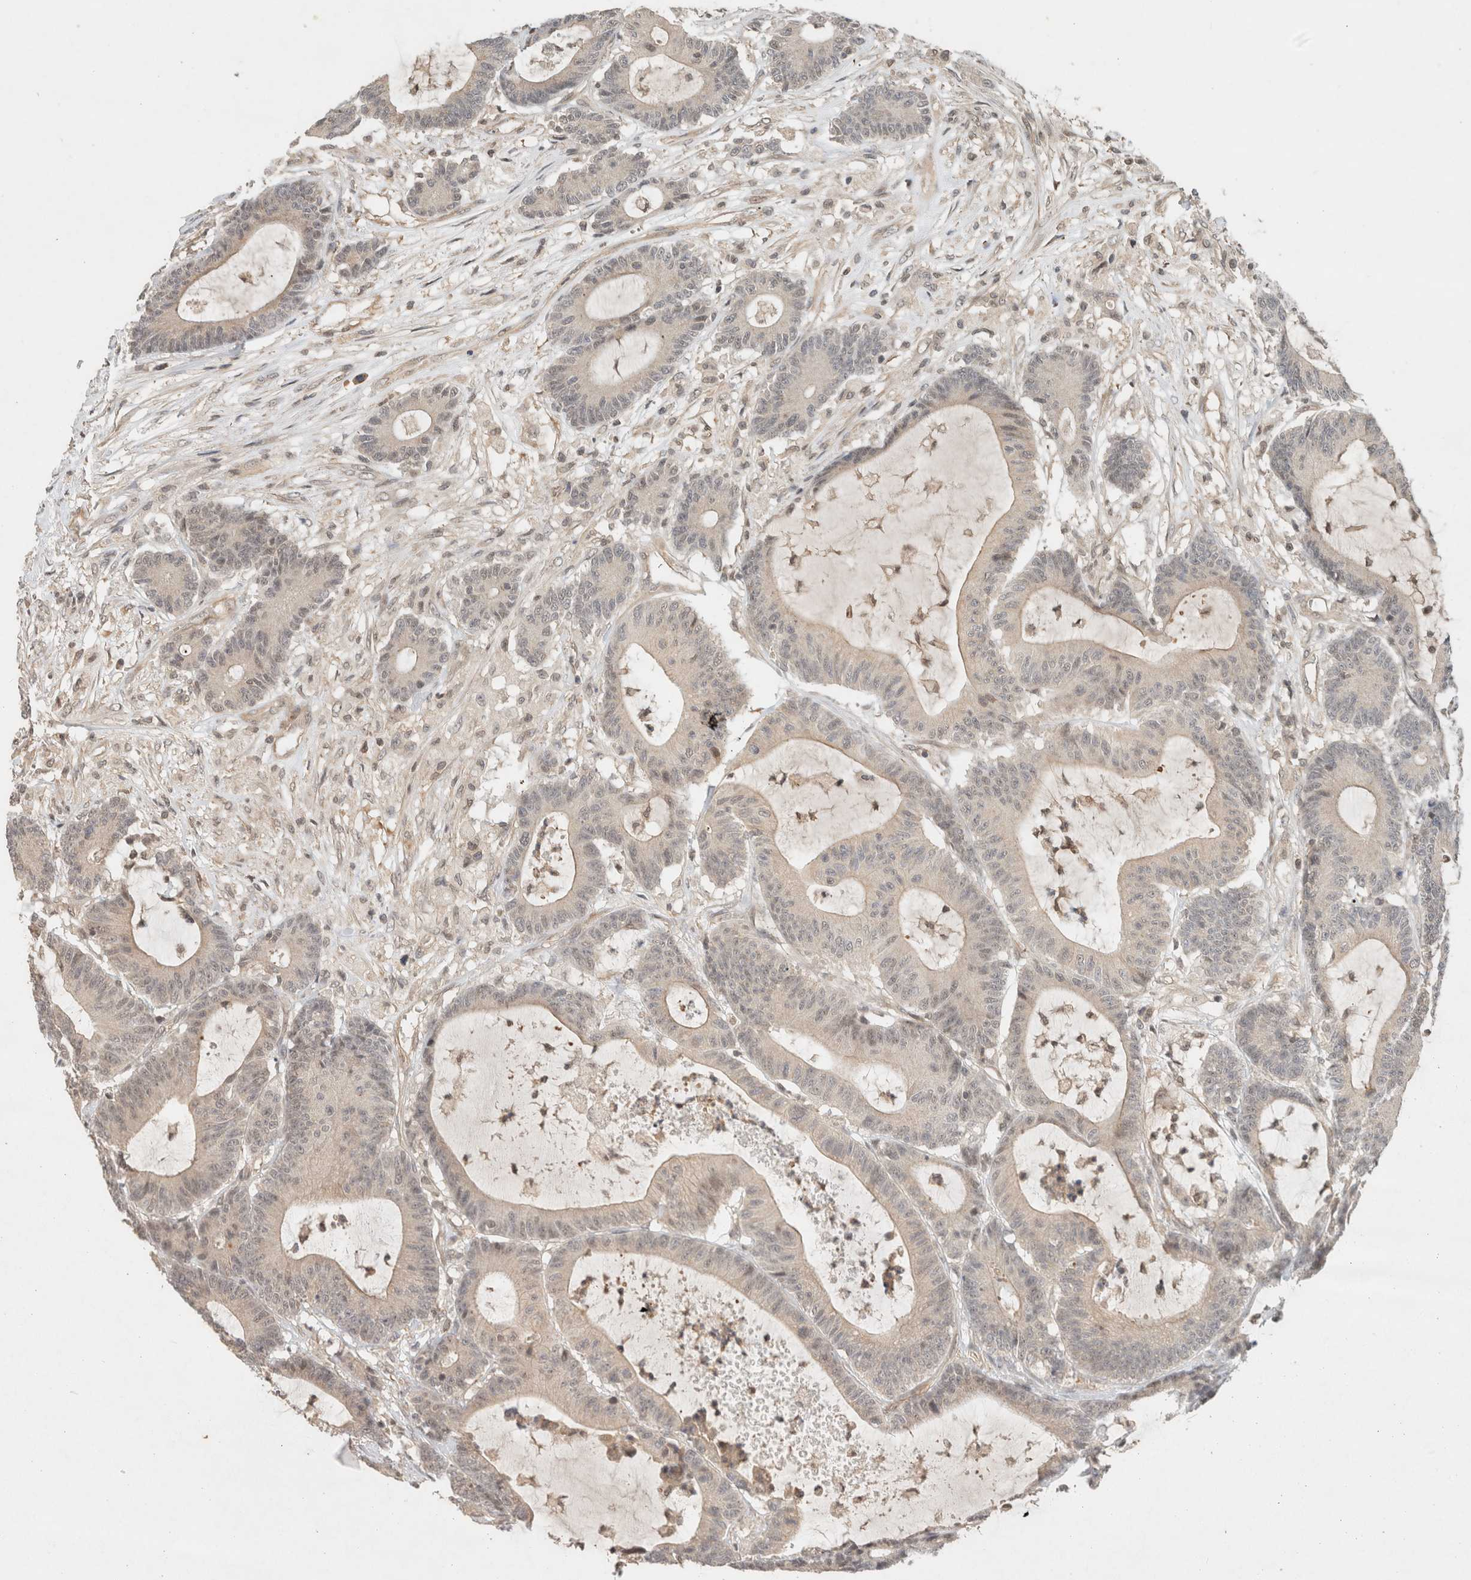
{"staining": {"intensity": "weak", "quantity": "<25%", "location": "cytoplasmic/membranous"}, "tissue": "colorectal cancer", "cell_type": "Tumor cells", "image_type": "cancer", "snomed": [{"axis": "morphology", "description": "Adenocarcinoma, NOS"}, {"axis": "topography", "description": "Colon"}], "caption": "Tumor cells show no significant staining in colorectal adenocarcinoma.", "gene": "CAAP1", "patient": {"sex": "female", "age": 84}}